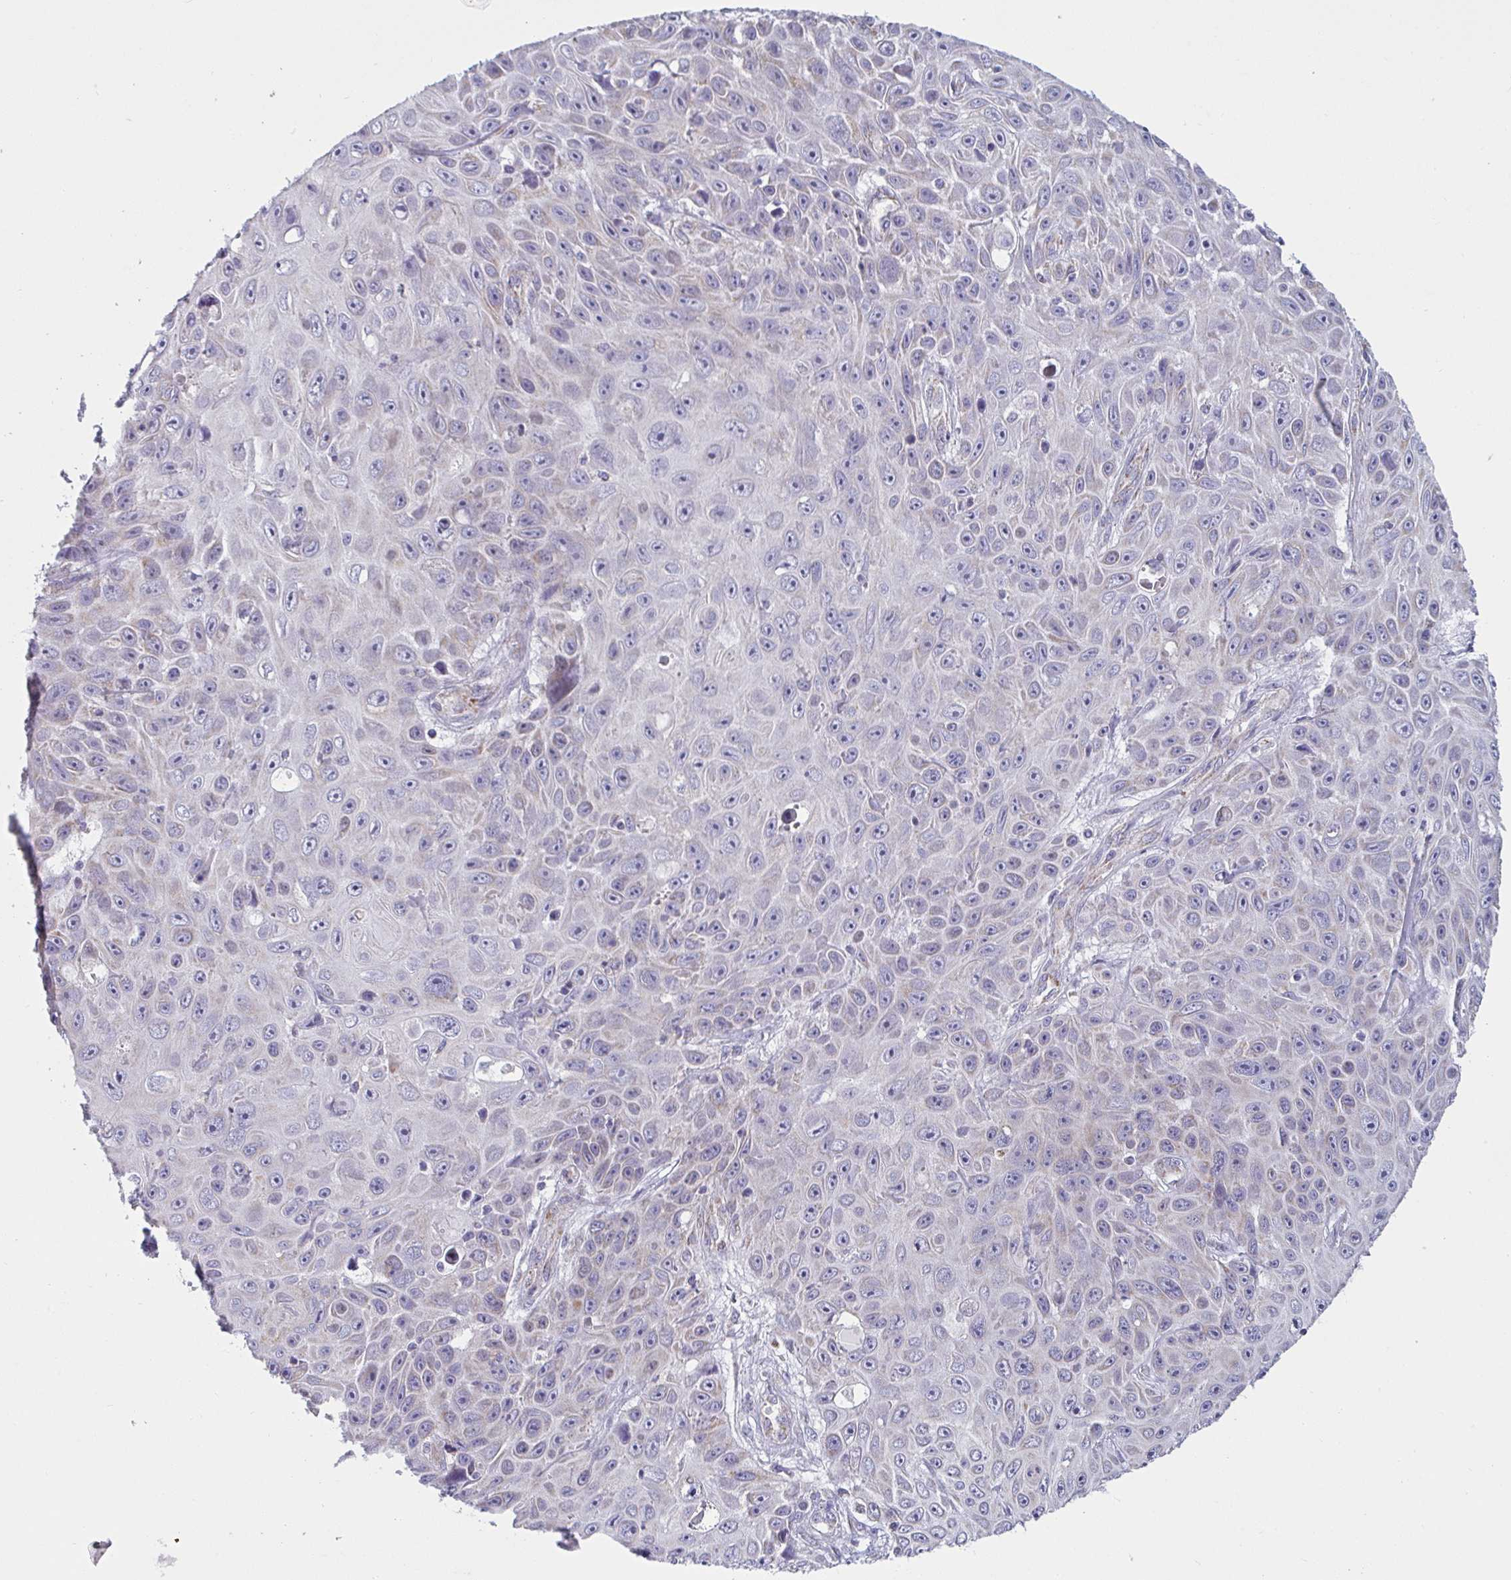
{"staining": {"intensity": "negative", "quantity": "none", "location": "none"}, "tissue": "skin cancer", "cell_type": "Tumor cells", "image_type": "cancer", "snomed": [{"axis": "morphology", "description": "Squamous cell carcinoma, NOS"}, {"axis": "topography", "description": "Skin"}], "caption": "This is an immunohistochemistry micrograph of skin cancer. There is no positivity in tumor cells.", "gene": "FAHD1", "patient": {"sex": "male", "age": 82}}